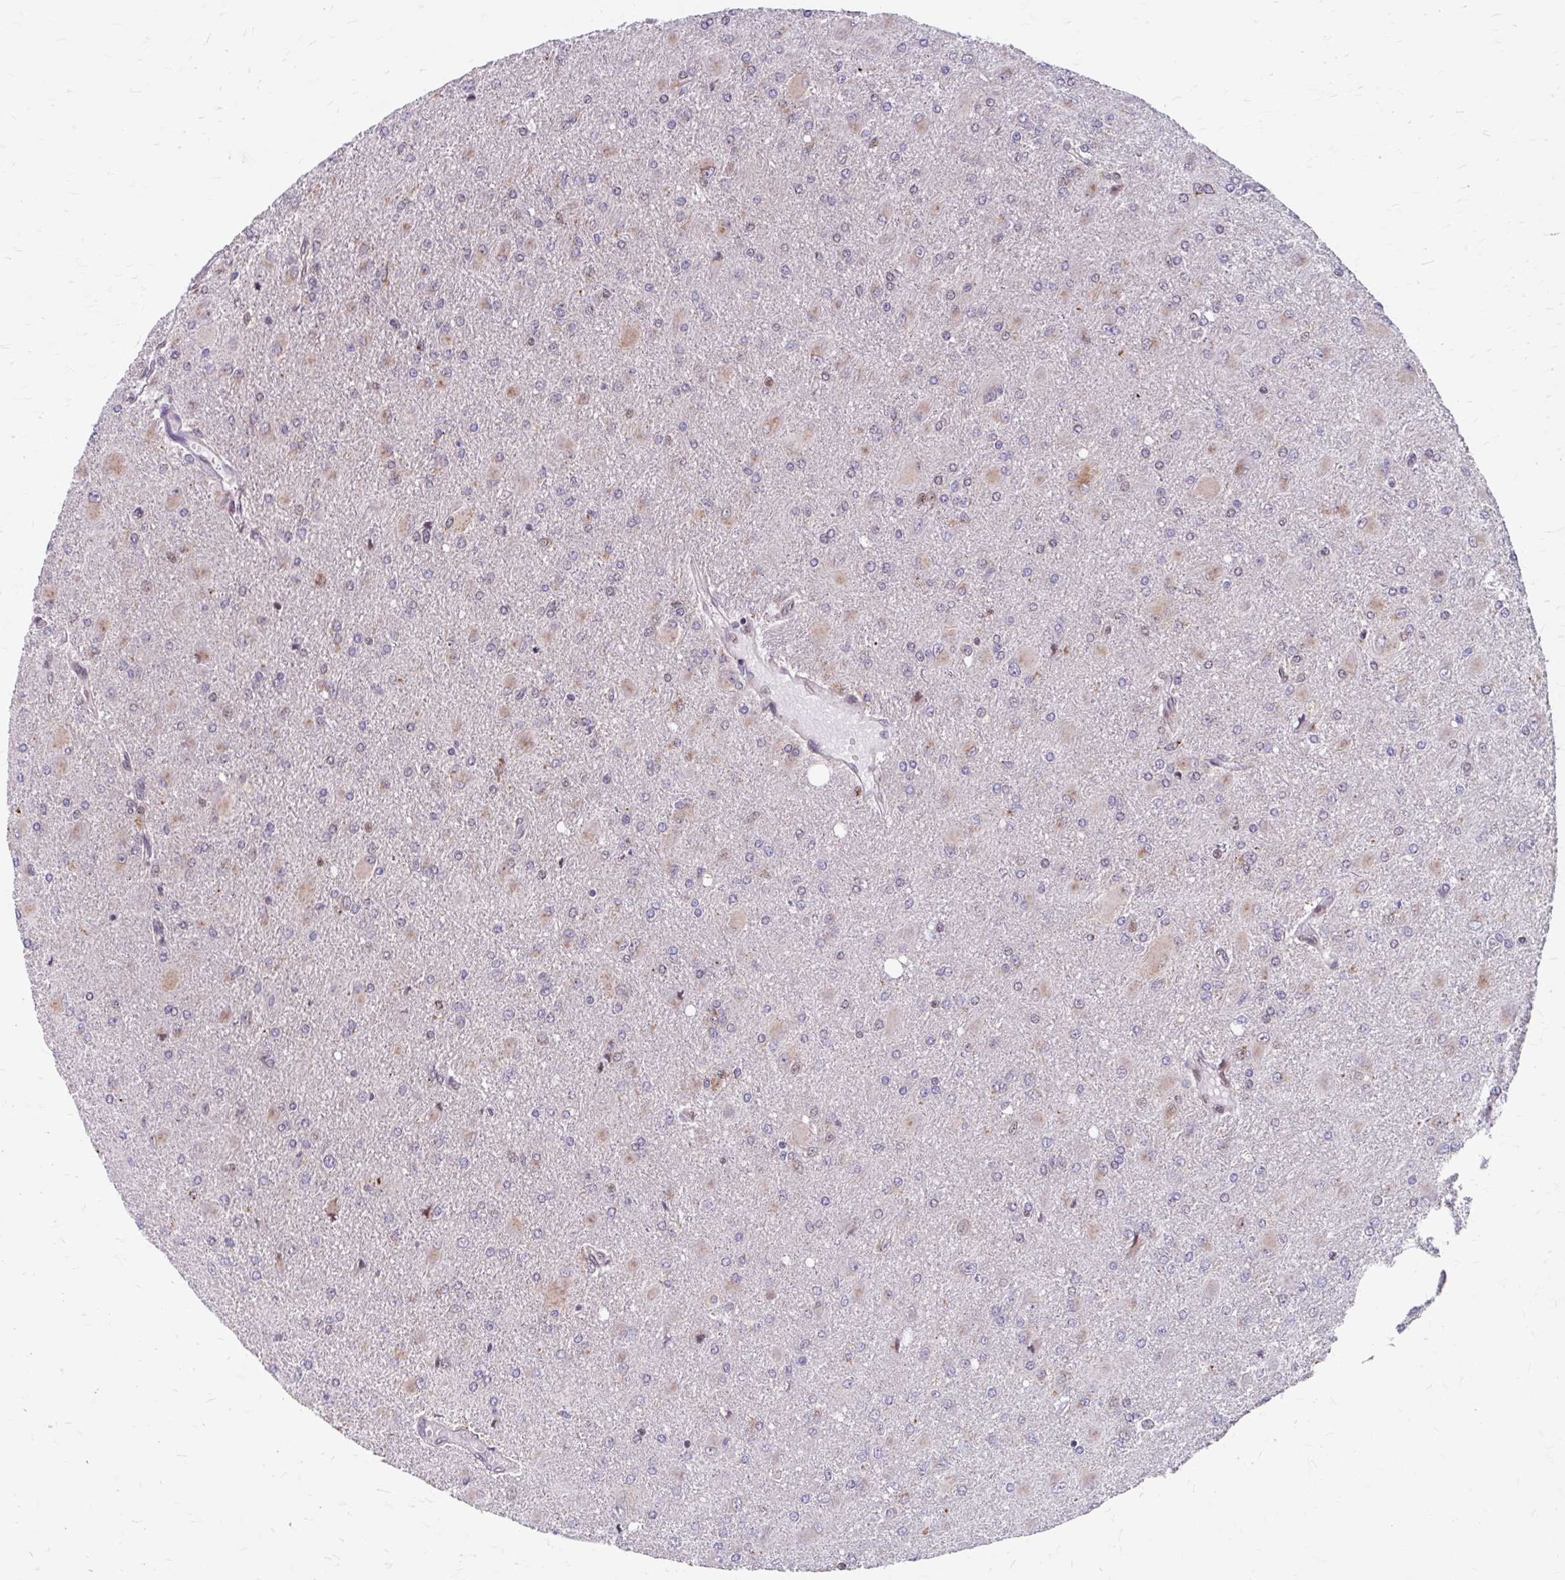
{"staining": {"intensity": "moderate", "quantity": "<25%", "location": "nuclear"}, "tissue": "glioma", "cell_type": "Tumor cells", "image_type": "cancer", "snomed": [{"axis": "morphology", "description": "Glioma, malignant, High grade"}, {"axis": "topography", "description": "Brain"}], "caption": "Moderate nuclear expression is appreciated in about <25% of tumor cells in high-grade glioma (malignant).", "gene": "BEAN1", "patient": {"sex": "male", "age": 67}}